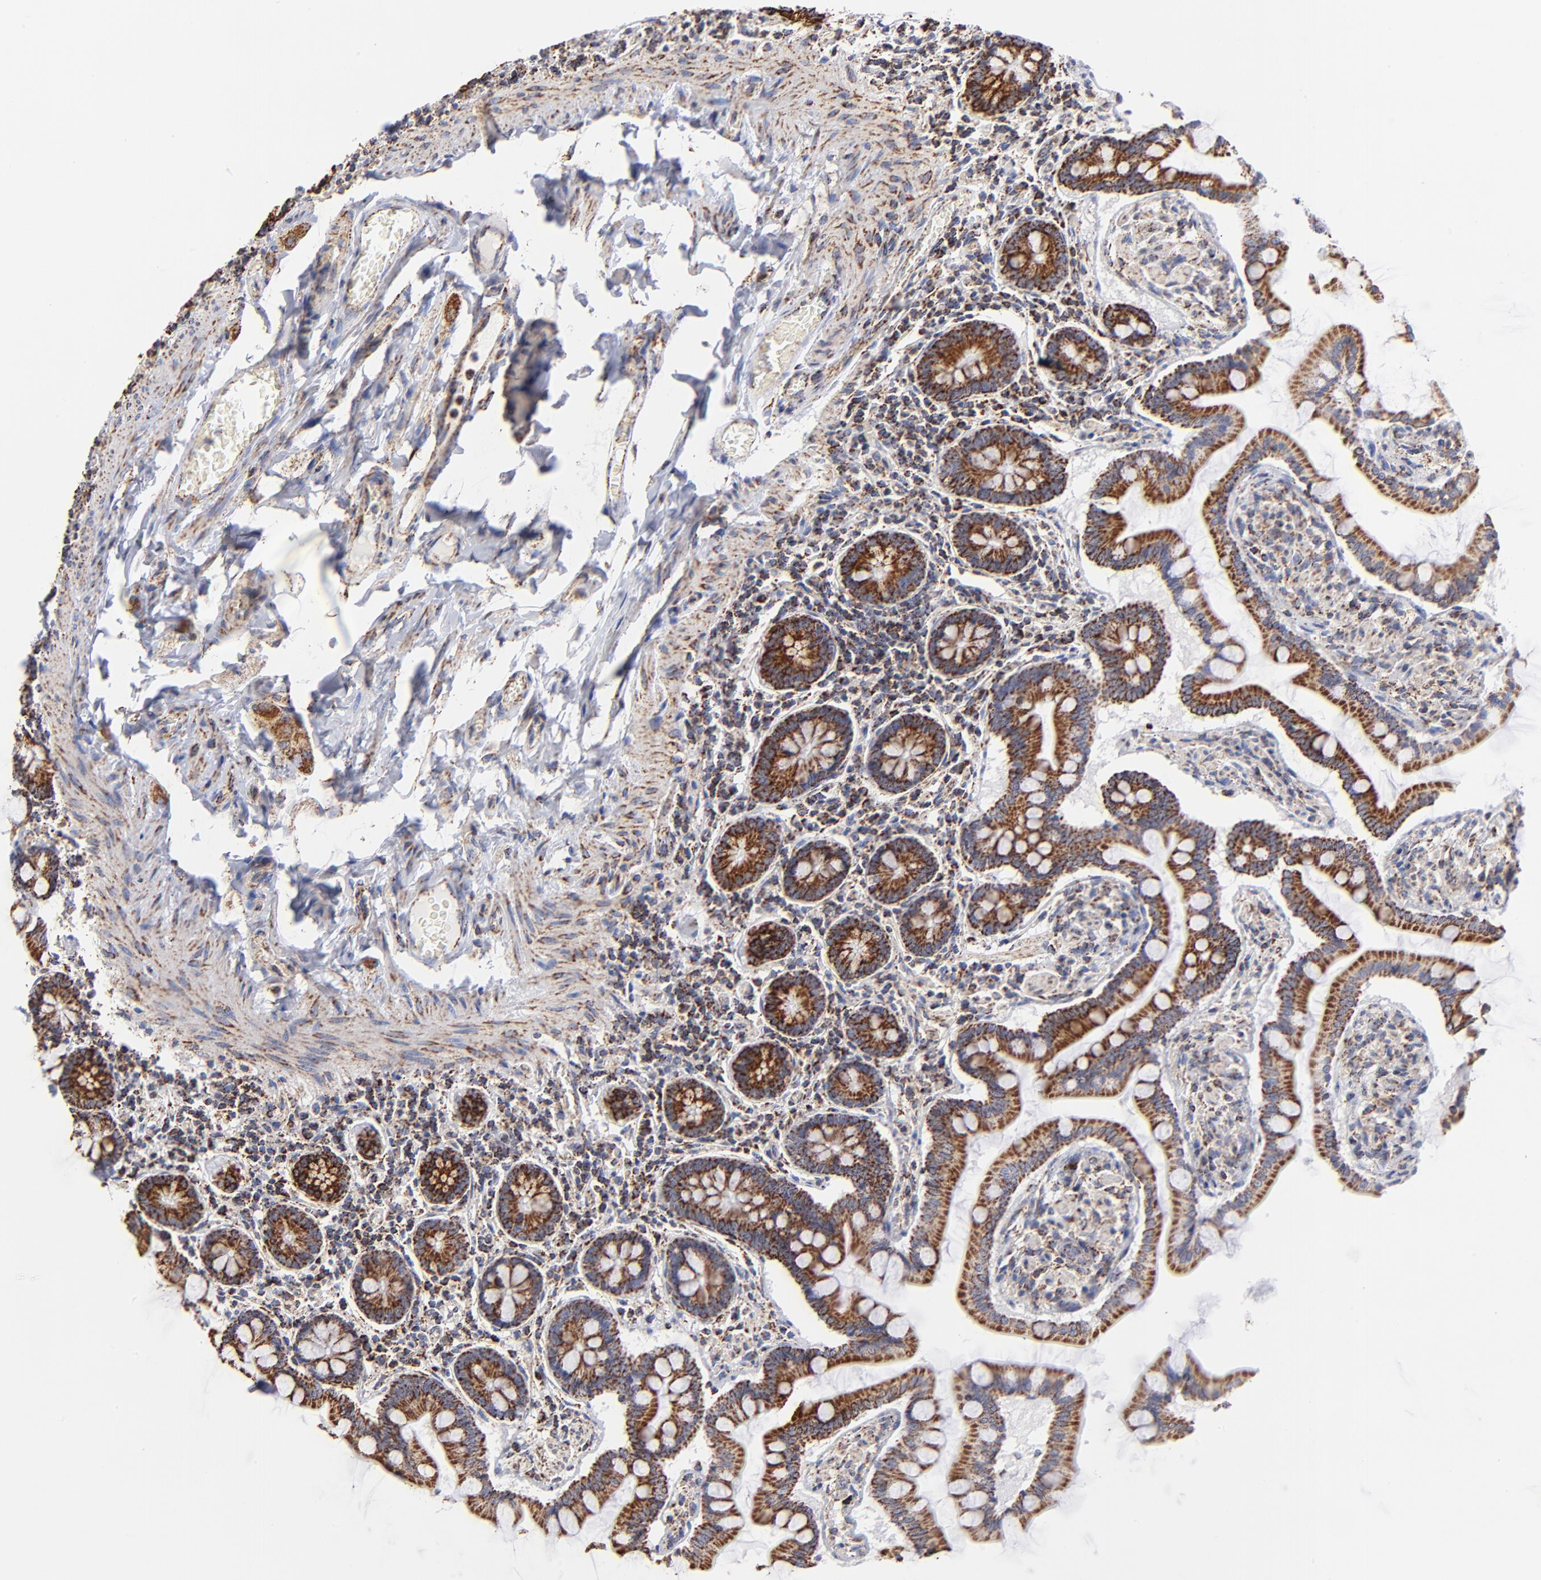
{"staining": {"intensity": "strong", "quantity": ">75%", "location": "cytoplasmic/membranous"}, "tissue": "small intestine", "cell_type": "Glandular cells", "image_type": "normal", "snomed": [{"axis": "morphology", "description": "Normal tissue, NOS"}, {"axis": "topography", "description": "Small intestine"}], "caption": "Immunohistochemical staining of unremarkable small intestine exhibits >75% levels of strong cytoplasmic/membranous protein positivity in approximately >75% of glandular cells. The protein is shown in brown color, while the nuclei are stained blue.", "gene": "PHB1", "patient": {"sex": "male", "age": 41}}